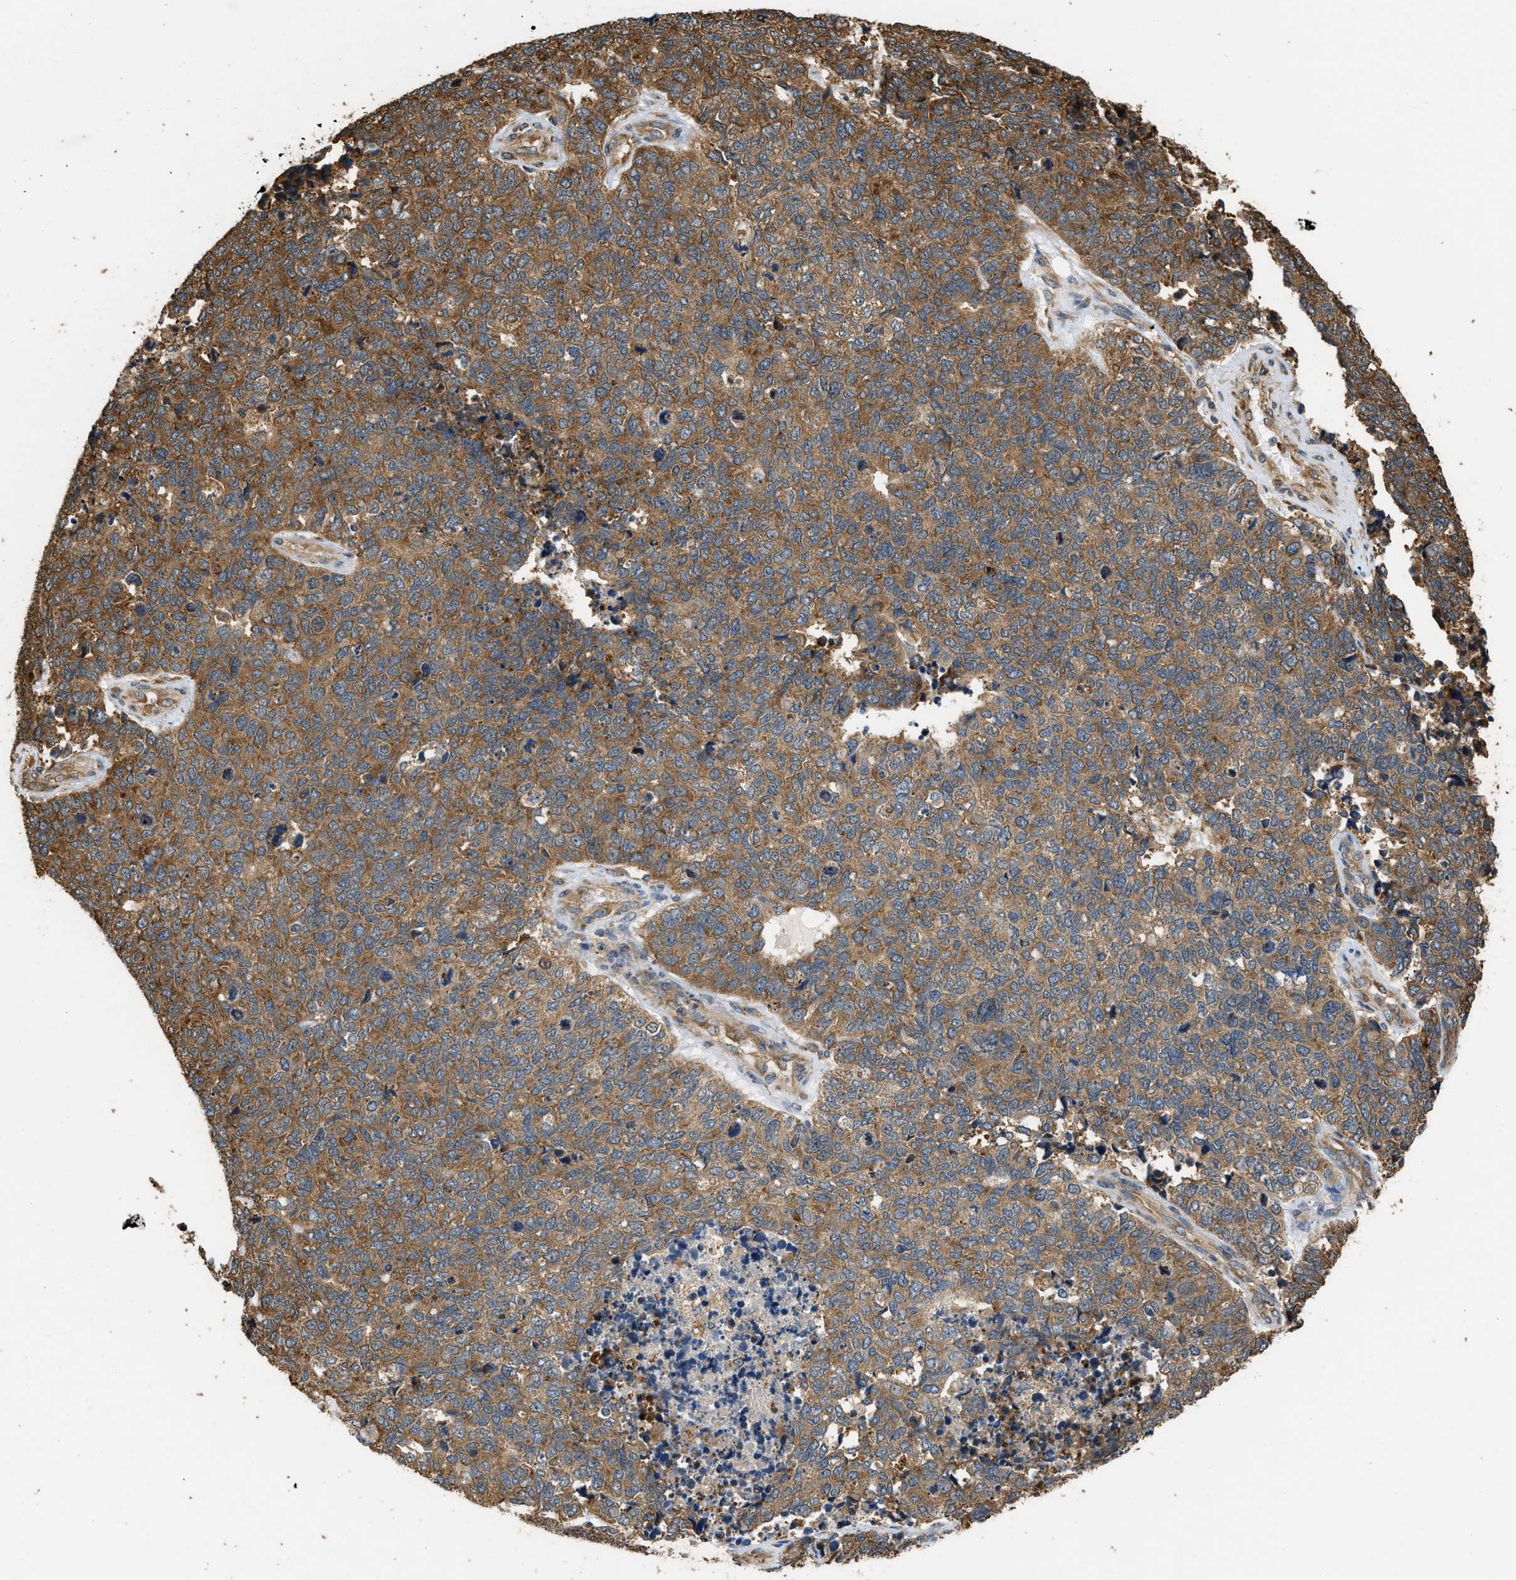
{"staining": {"intensity": "moderate", "quantity": ">75%", "location": "cytoplasmic/membranous"}, "tissue": "cervical cancer", "cell_type": "Tumor cells", "image_type": "cancer", "snomed": [{"axis": "morphology", "description": "Squamous cell carcinoma, NOS"}, {"axis": "topography", "description": "Cervix"}], "caption": "Immunohistochemistry of human squamous cell carcinoma (cervical) shows medium levels of moderate cytoplasmic/membranous staining in about >75% of tumor cells.", "gene": "SLC36A4", "patient": {"sex": "female", "age": 63}}